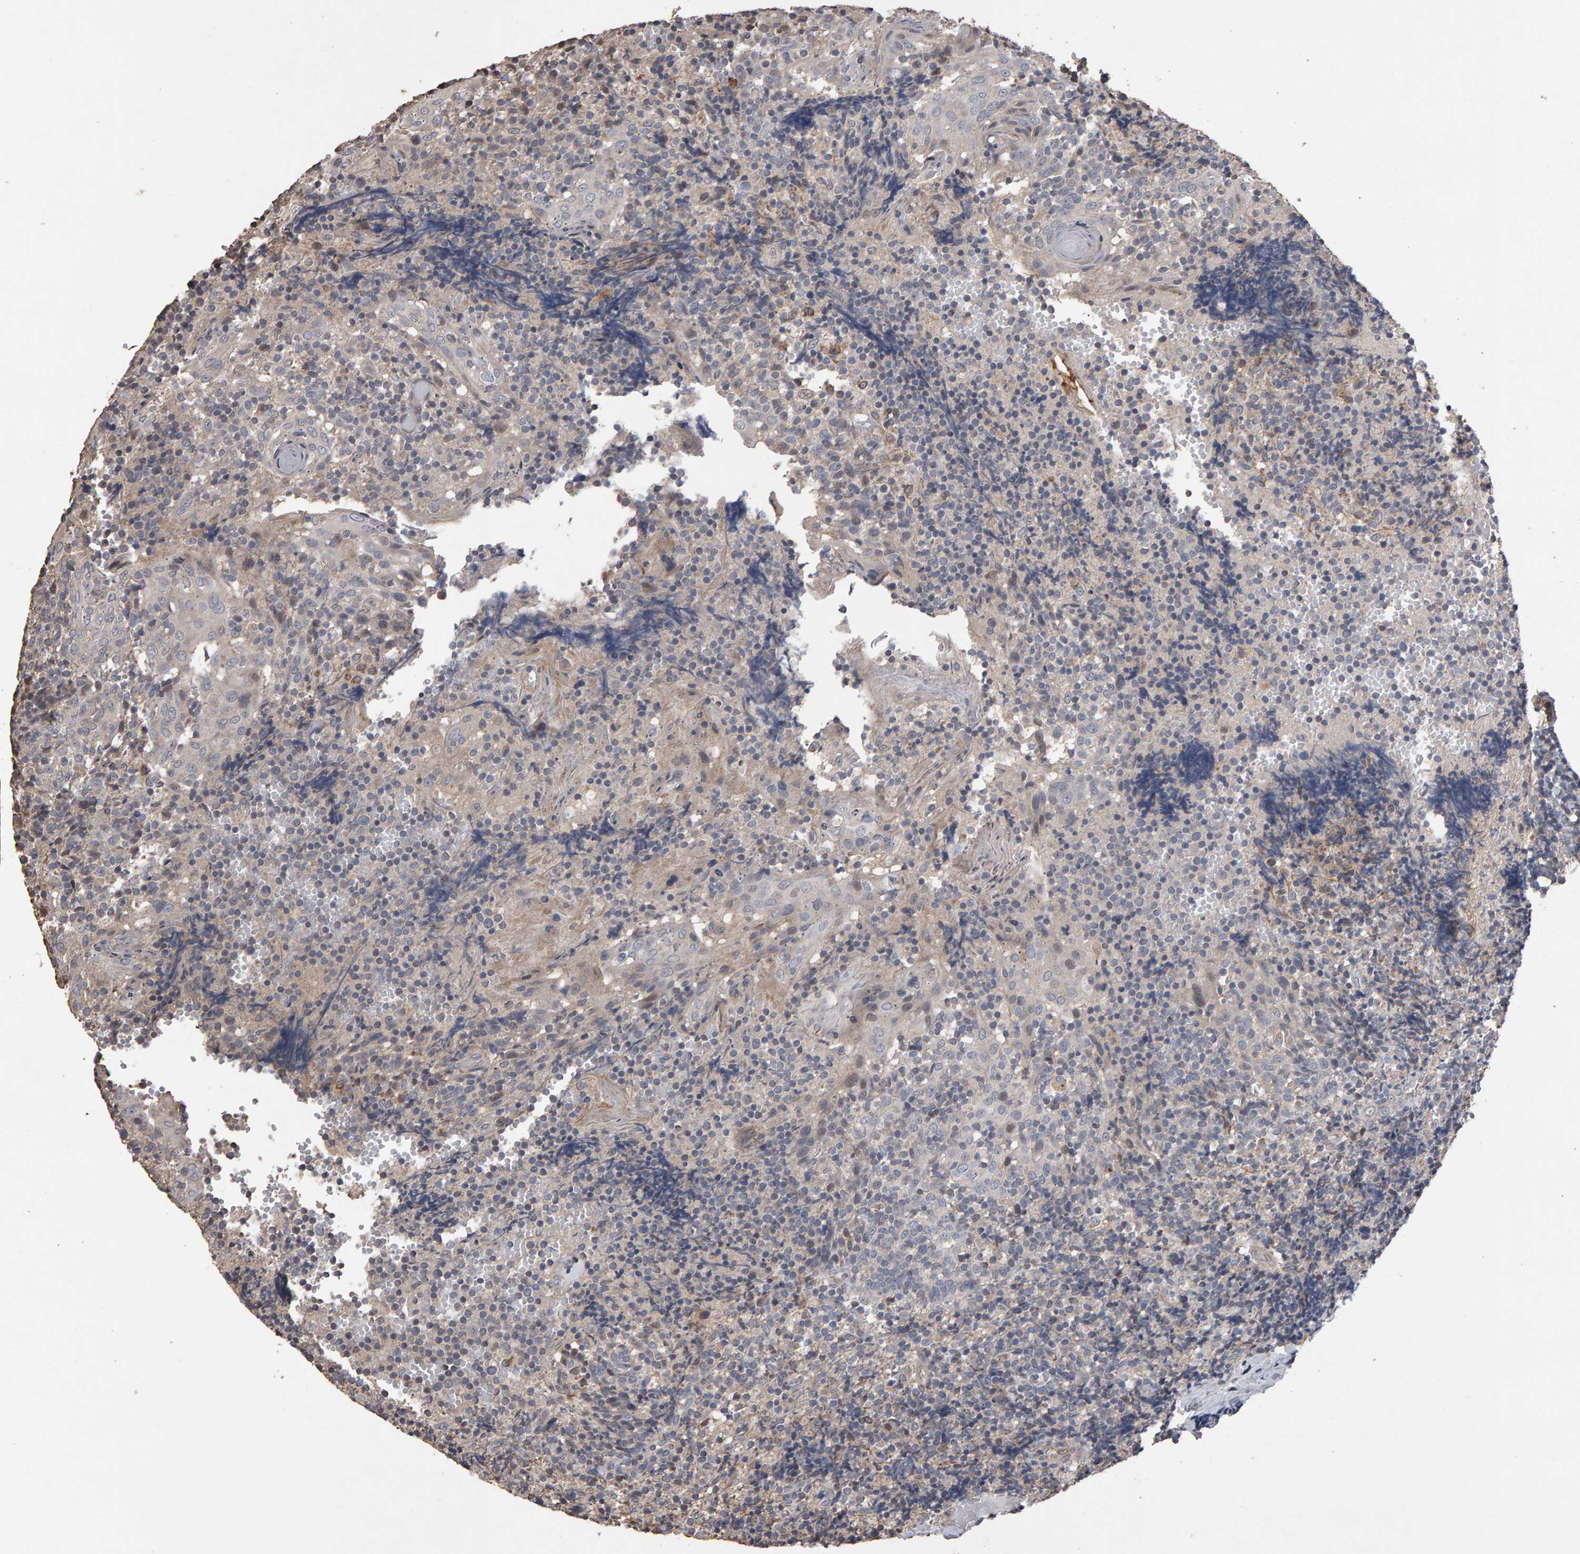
{"staining": {"intensity": "negative", "quantity": "none", "location": "none"}, "tissue": "tonsil", "cell_type": "Germinal center cells", "image_type": "normal", "snomed": [{"axis": "morphology", "description": "Normal tissue, NOS"}, {"axis": "topography", "description": "Tonsil"}], "caption": "Germinal center cells are negative for protein expression in benign human tonsil. Nuclei are stained in blue.", "gene": "COASY", "patient": {"sex": "female", "age": 19}}